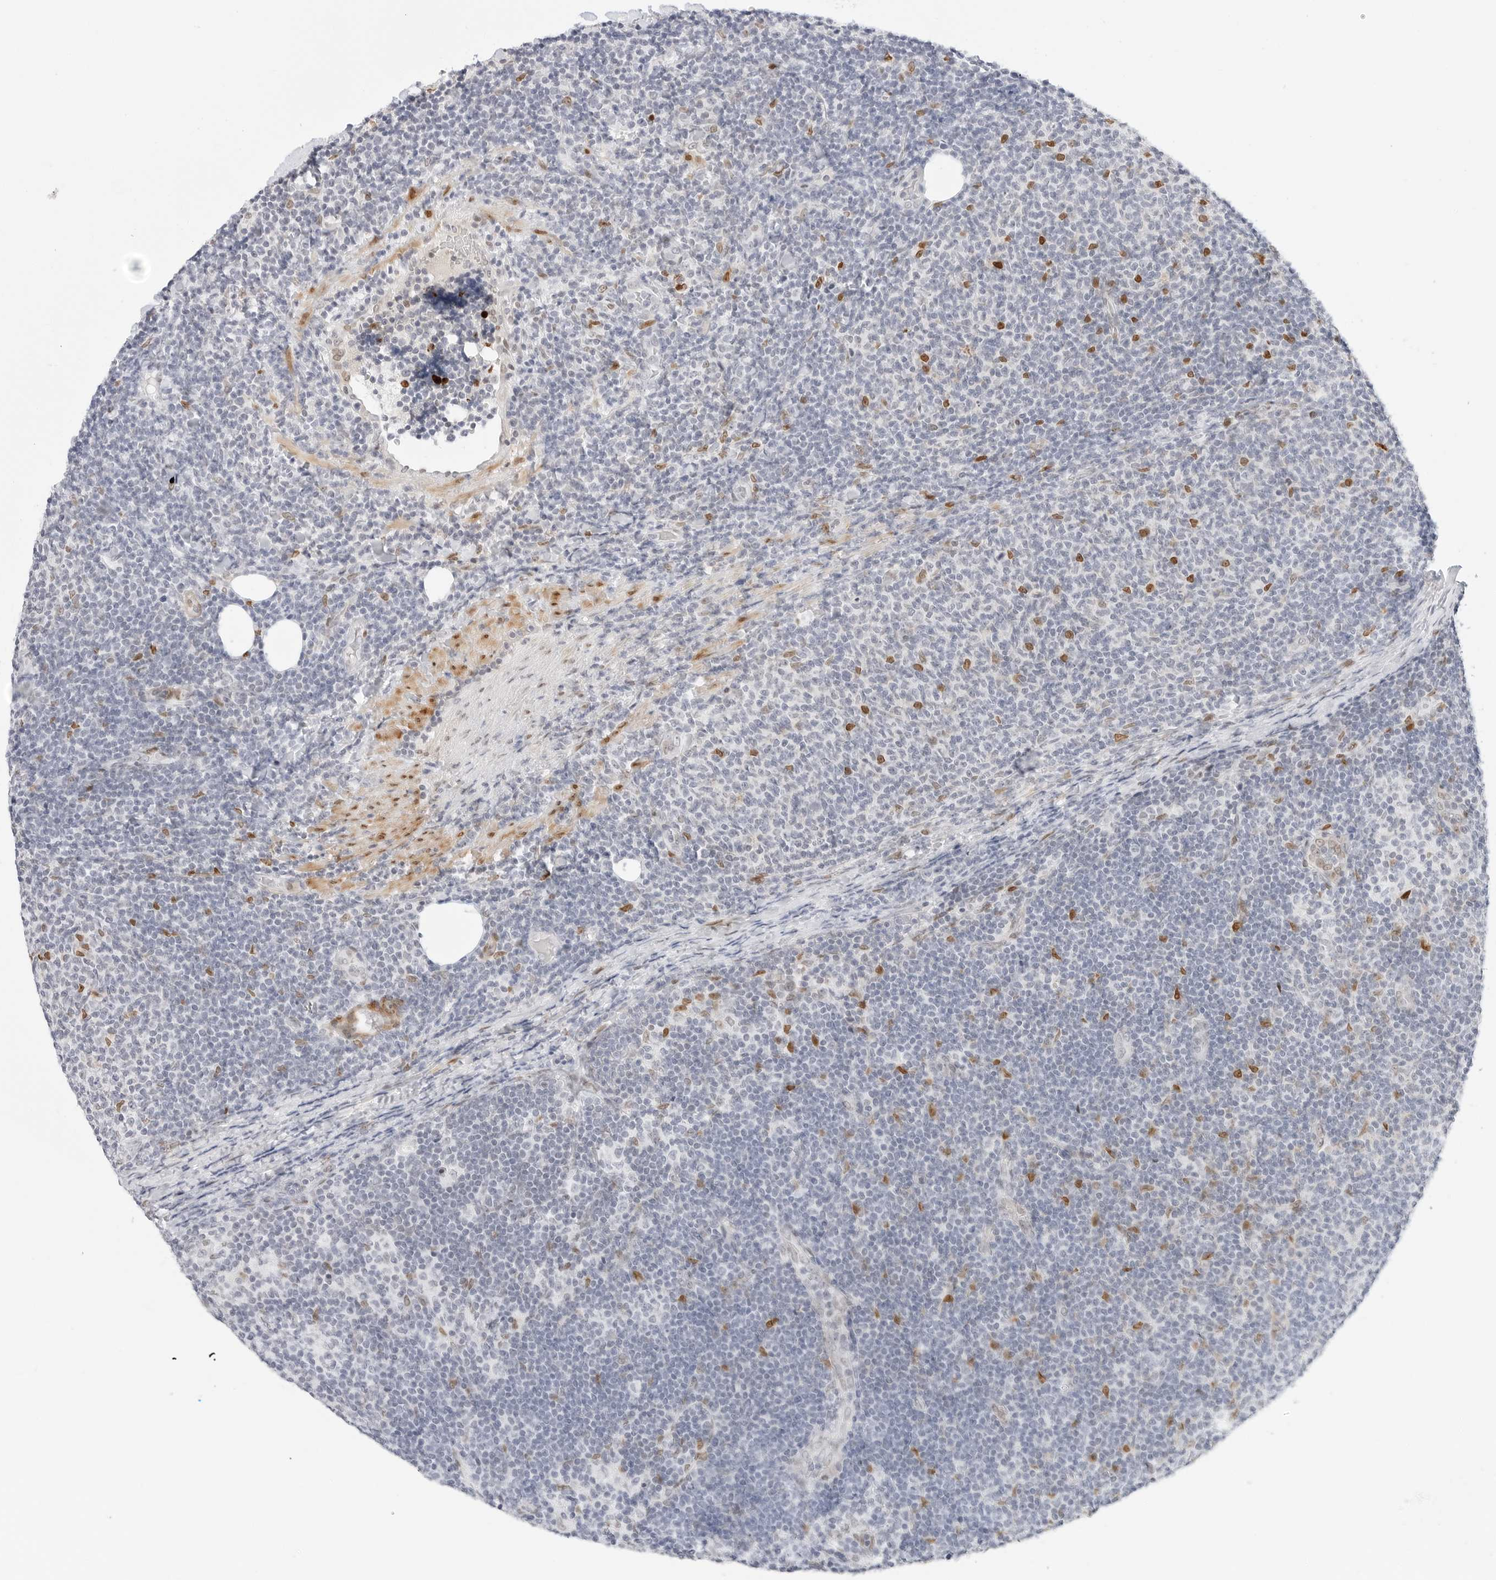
{"staining": {"intensity": "negative", "quantity": "none", "location": "none"}, "tissue": "lymphoma", "cell_type": "Tumor cells", "image_type": "cancer", "snomed": [{"axis": "morphology", "description": "Malignant lymphoma, non-Hodgkin's type, Low grade"}, {"axis": "topography", "description": "Lymph node"}], "caption": "This is an immunohistochemistry (IHC) photomicrograph of low-grade malignant lymphoma, non-Hodgkin's type. There is no staining in tumor cells.", "gene": "SPIDR", "patient": {"sex": "male", "age": 66}}